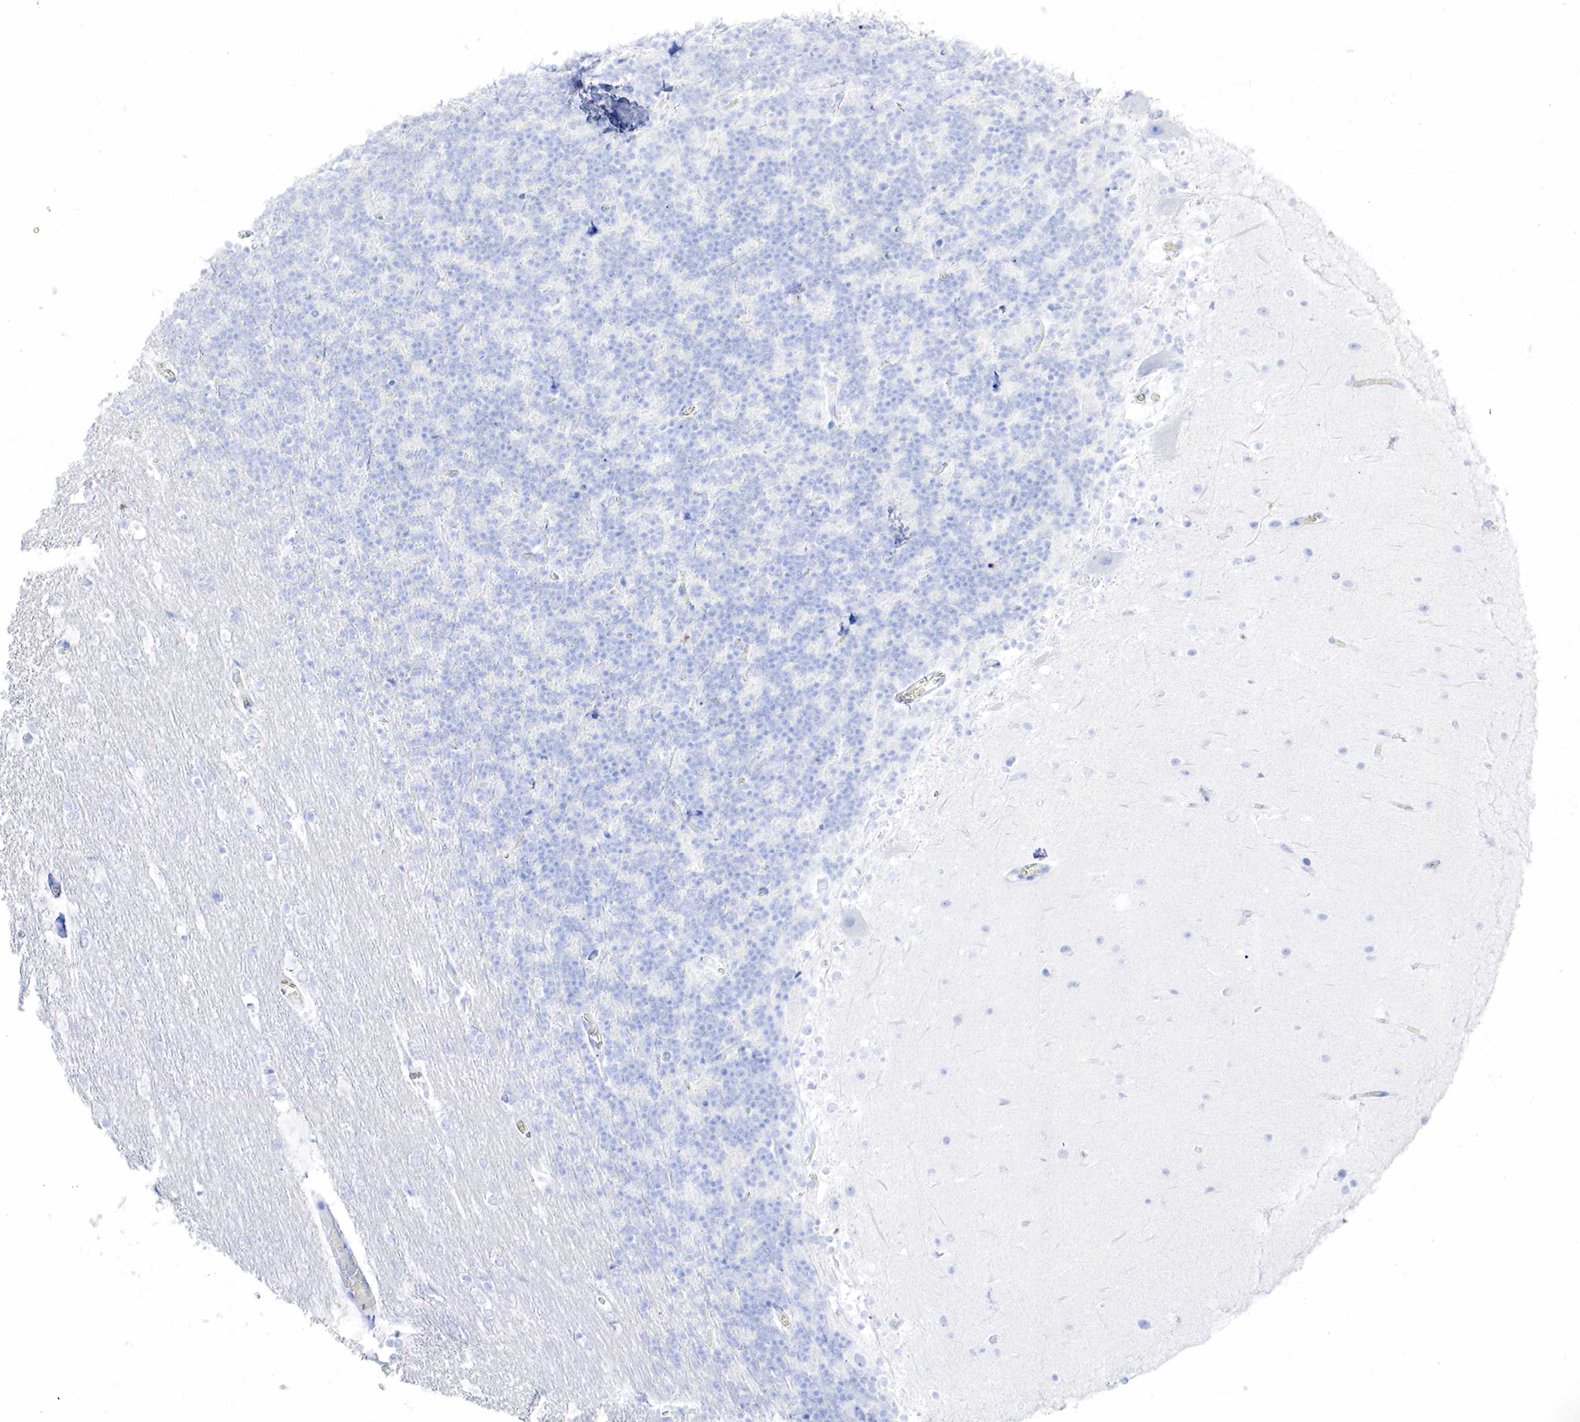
{"staining": {"intensity": "negative", "quantity": "none", "location": "none"}, "tissue": "cerebellum", "cell_type": "Cells in granular layer", "image_type": "normal", "snomed": [{"axis": "morphology", "description": "Normal tissue, NOS"}, {"axis": "topography", "description": "Cerebellum"}], "caption": "The photomicrograph reveals no significant positivity in cells in granular layer of cerebellum. The staining was performed using DAB to visualize the protein expression in brown, while the nuclei were stained in blue with hematoxylin (Magnification: 20x).", "gene": "INHA", "patient": {"sex": "female", "age": 19}}